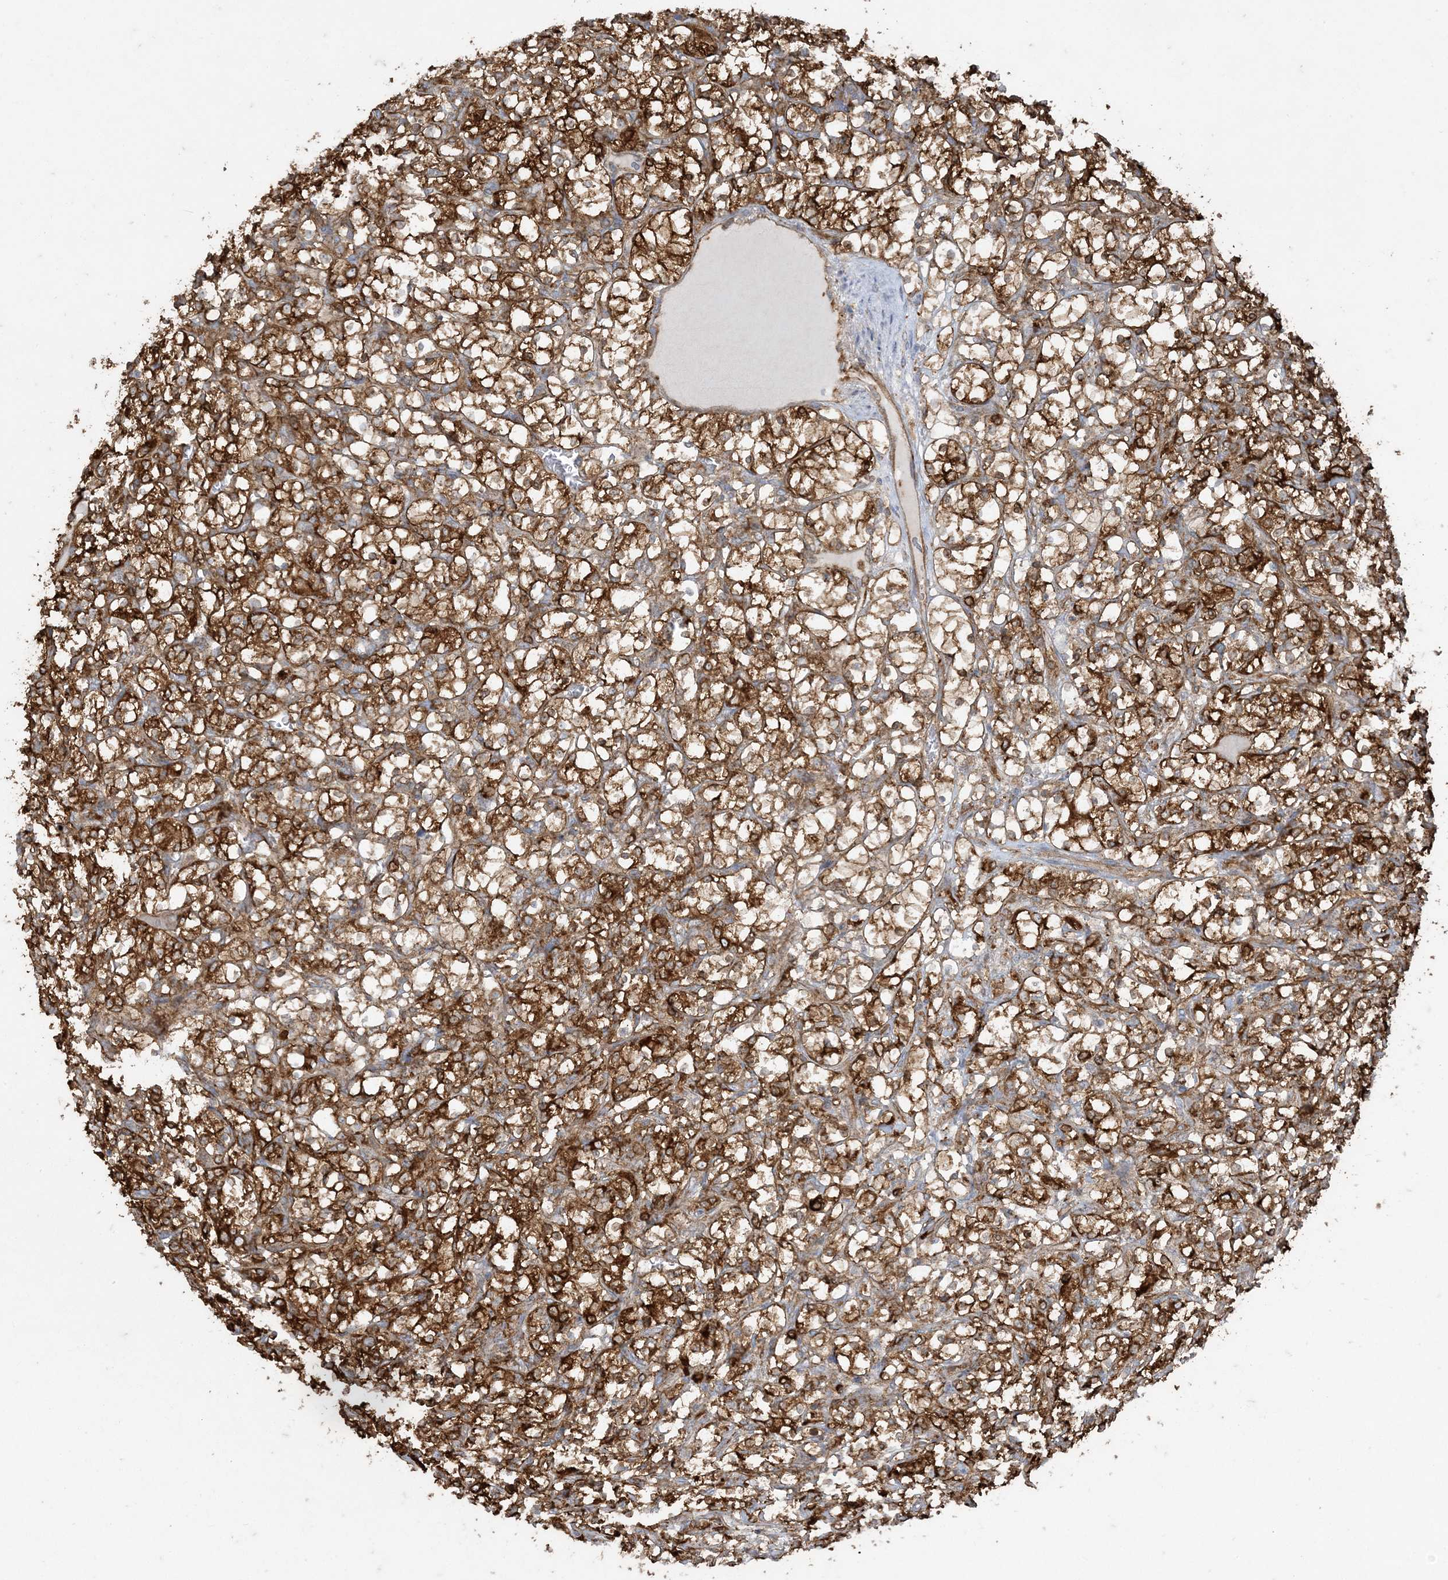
{"staining": {"intensity": "strong", "quantity": ">75%", "location": "cytoplasmic/membranous"}, "tissue": "renal cancer", "cell_type": "Tumor cells", "image_type": "cancer", "snomed": [{"axis": "morphology", "description": "Adenocarcinoma, NOS"}, {"axis": "topography", "description": "Kidney"}], "caption": "Immunohistochemical staining of human renal cancer (adenocarcinoma) shows high levels of strong cytoplasmic/membranous staining in approximately >75% of tumor cells. (Brightfield microscopy of DAB IHC at high magnification).", "gene": "DERL3", "patient": {"sex": "female", "age": 69}}